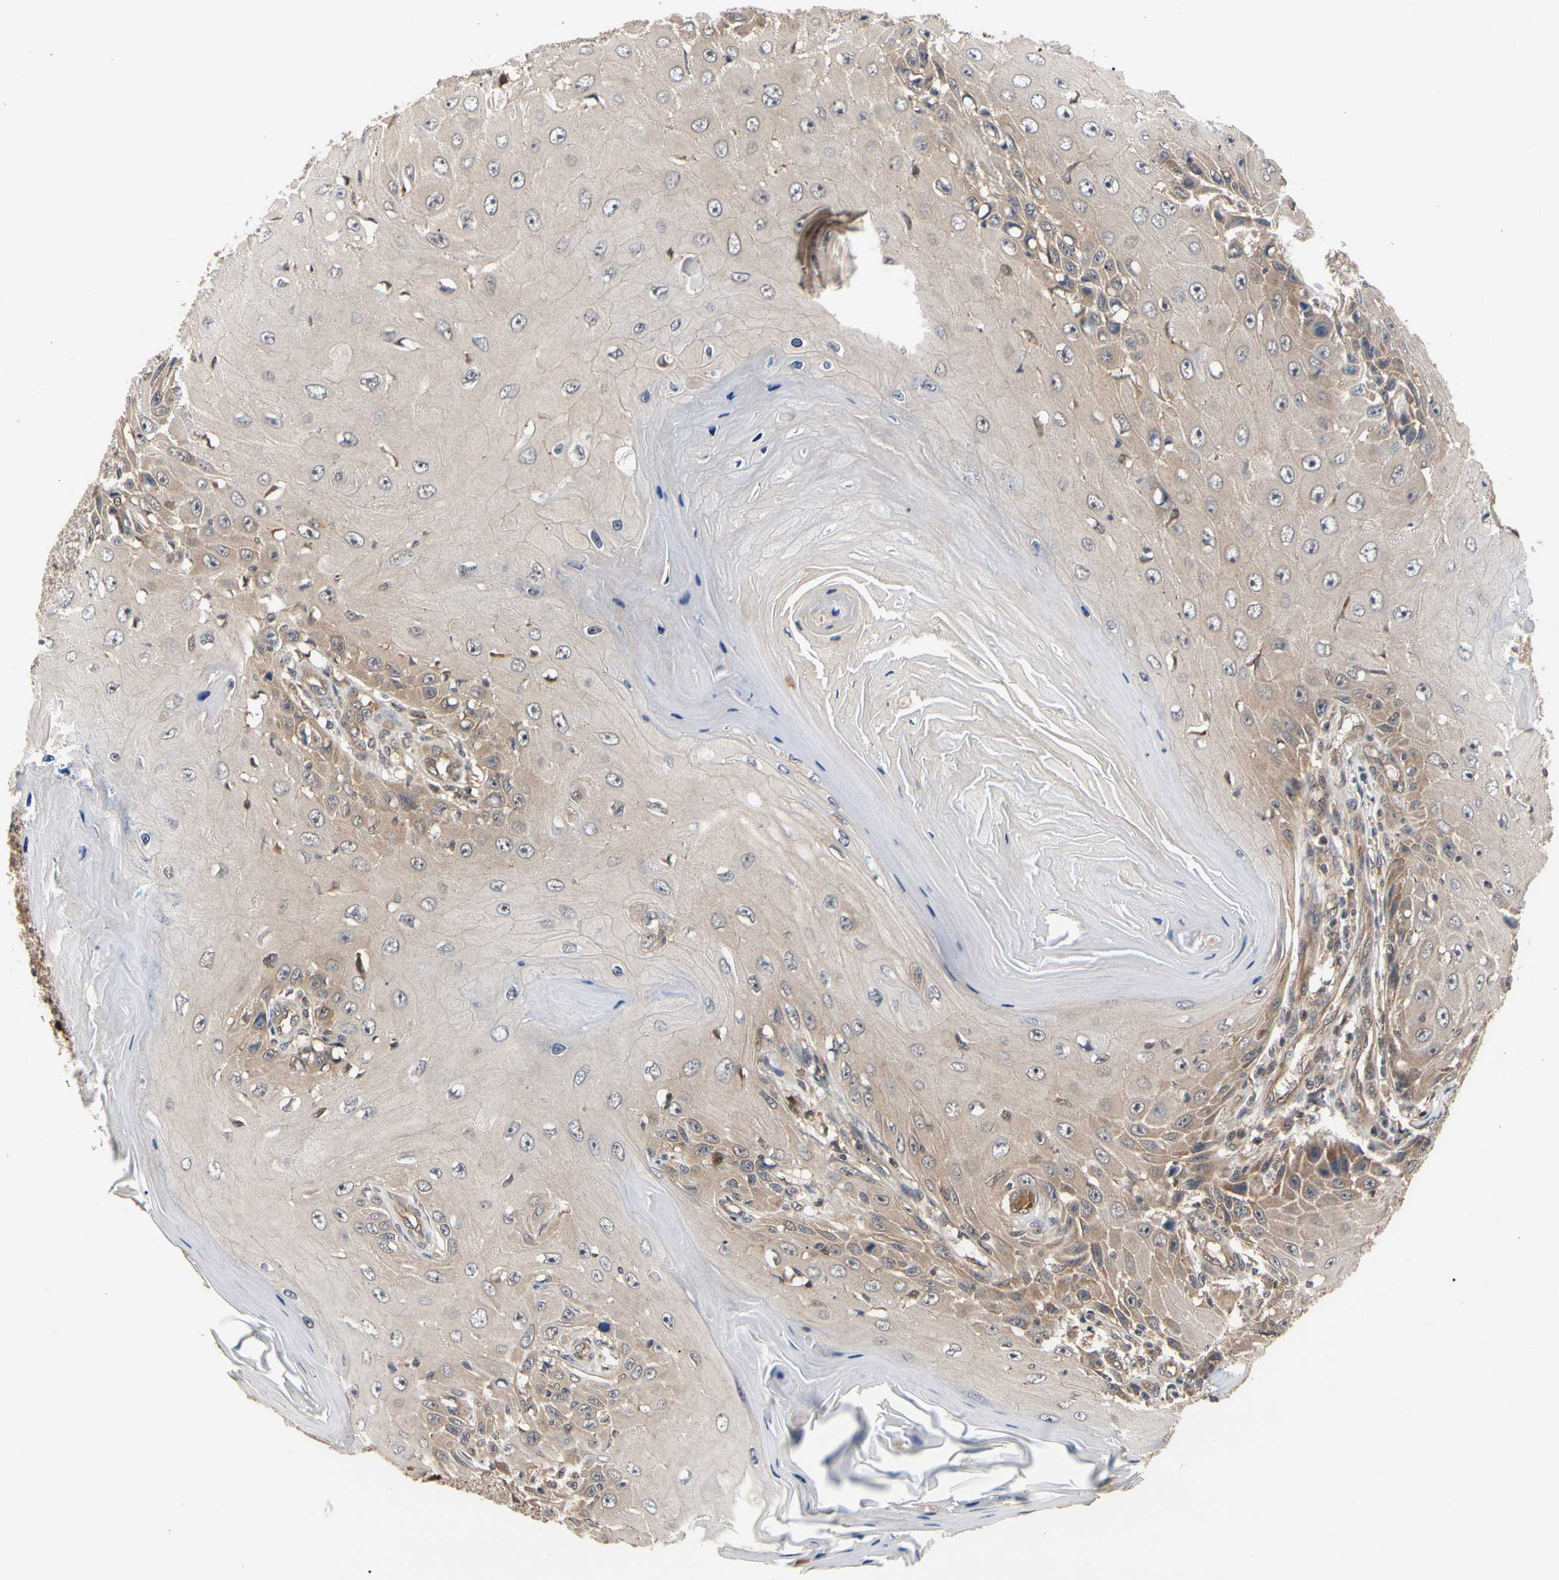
{"staining": {"intensity": "weak", "quantity": "25%-75%", "location": "cytoplasmic/membranous"}, "tissue": "skin cancer", "cell_type": "Tumor cells", "image_type": "cancer", "snomed": [{"axis": "morphology", "description": "Squamous cell carcinoma, NOS"}, {"axis": "topography", "description": "Skin"}], "caption": "Protein staining displays weak cytoplasmic/membranous expression in approximately 25%-75% of tumor cells in skin cancer.", "gene": "CYTIP", "patient": {"sex": "female", "age": 73}}